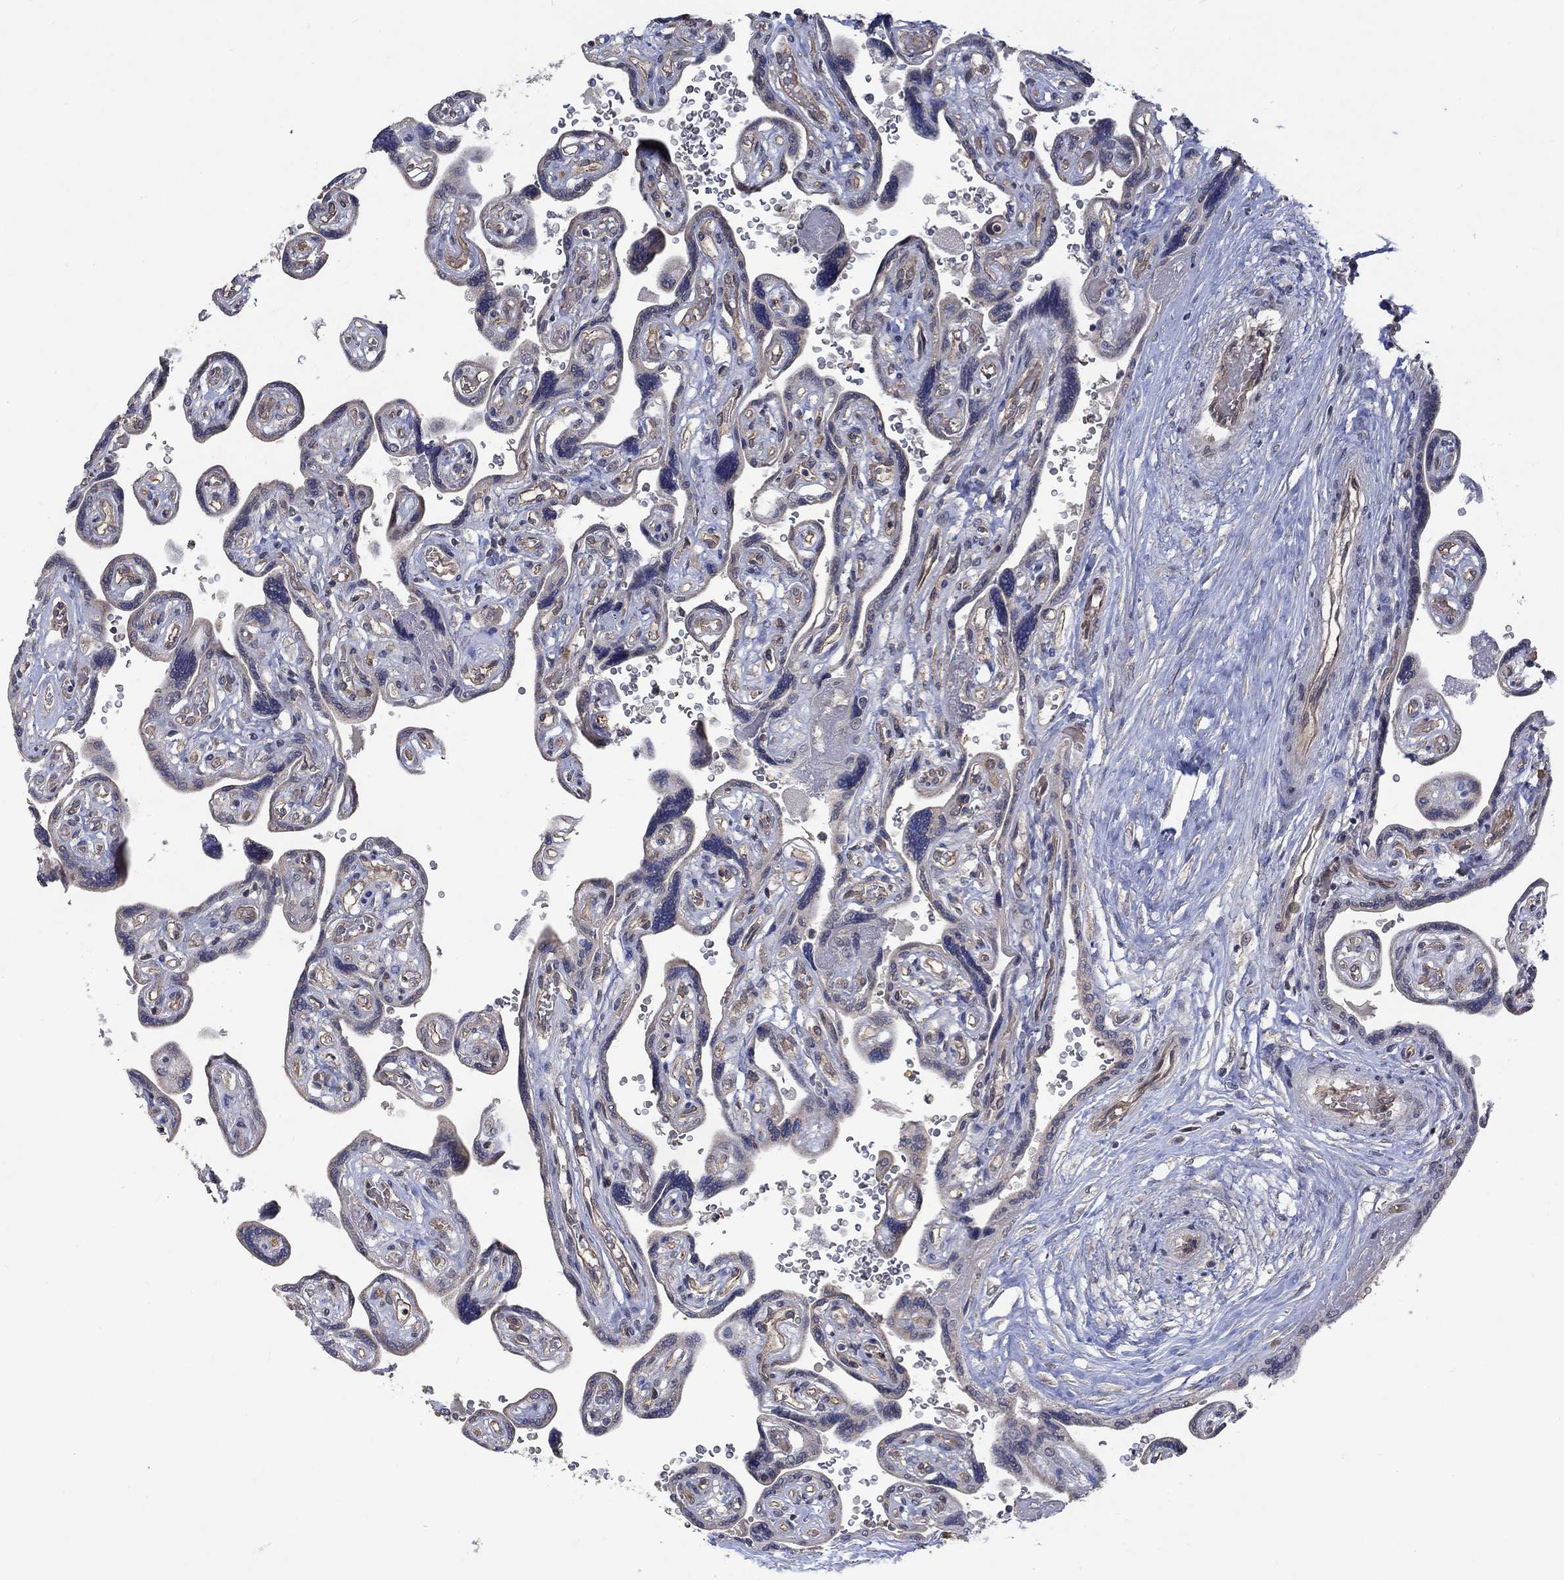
{"staining": {"intensity": "weak", "quantity": ">75%", "location": "cytoplasmic/membranous"}, "tissue": "placenta", "cell_type": "Decidual cells", "image_type": "normal", "snomed": [{"axis": "morphology", "description": "Normal tissue, NOS"}, {"axis": "topography", "description": "Placenta"}], "caption": "A high-resolution photomicrograph shows IHC staining of unremarkable placenta, which exhibits weak cytoplasmic/membranous positivity in approximately >75% of decidual cells. Using DAB (3,3'-diaminobenzidine) (brown) and hematoxylin (blue) stains, captured at high magnification using brightfield microscopy.", "gene": "GRIN2D", "patient": {"sex": "female", "age": 32}}